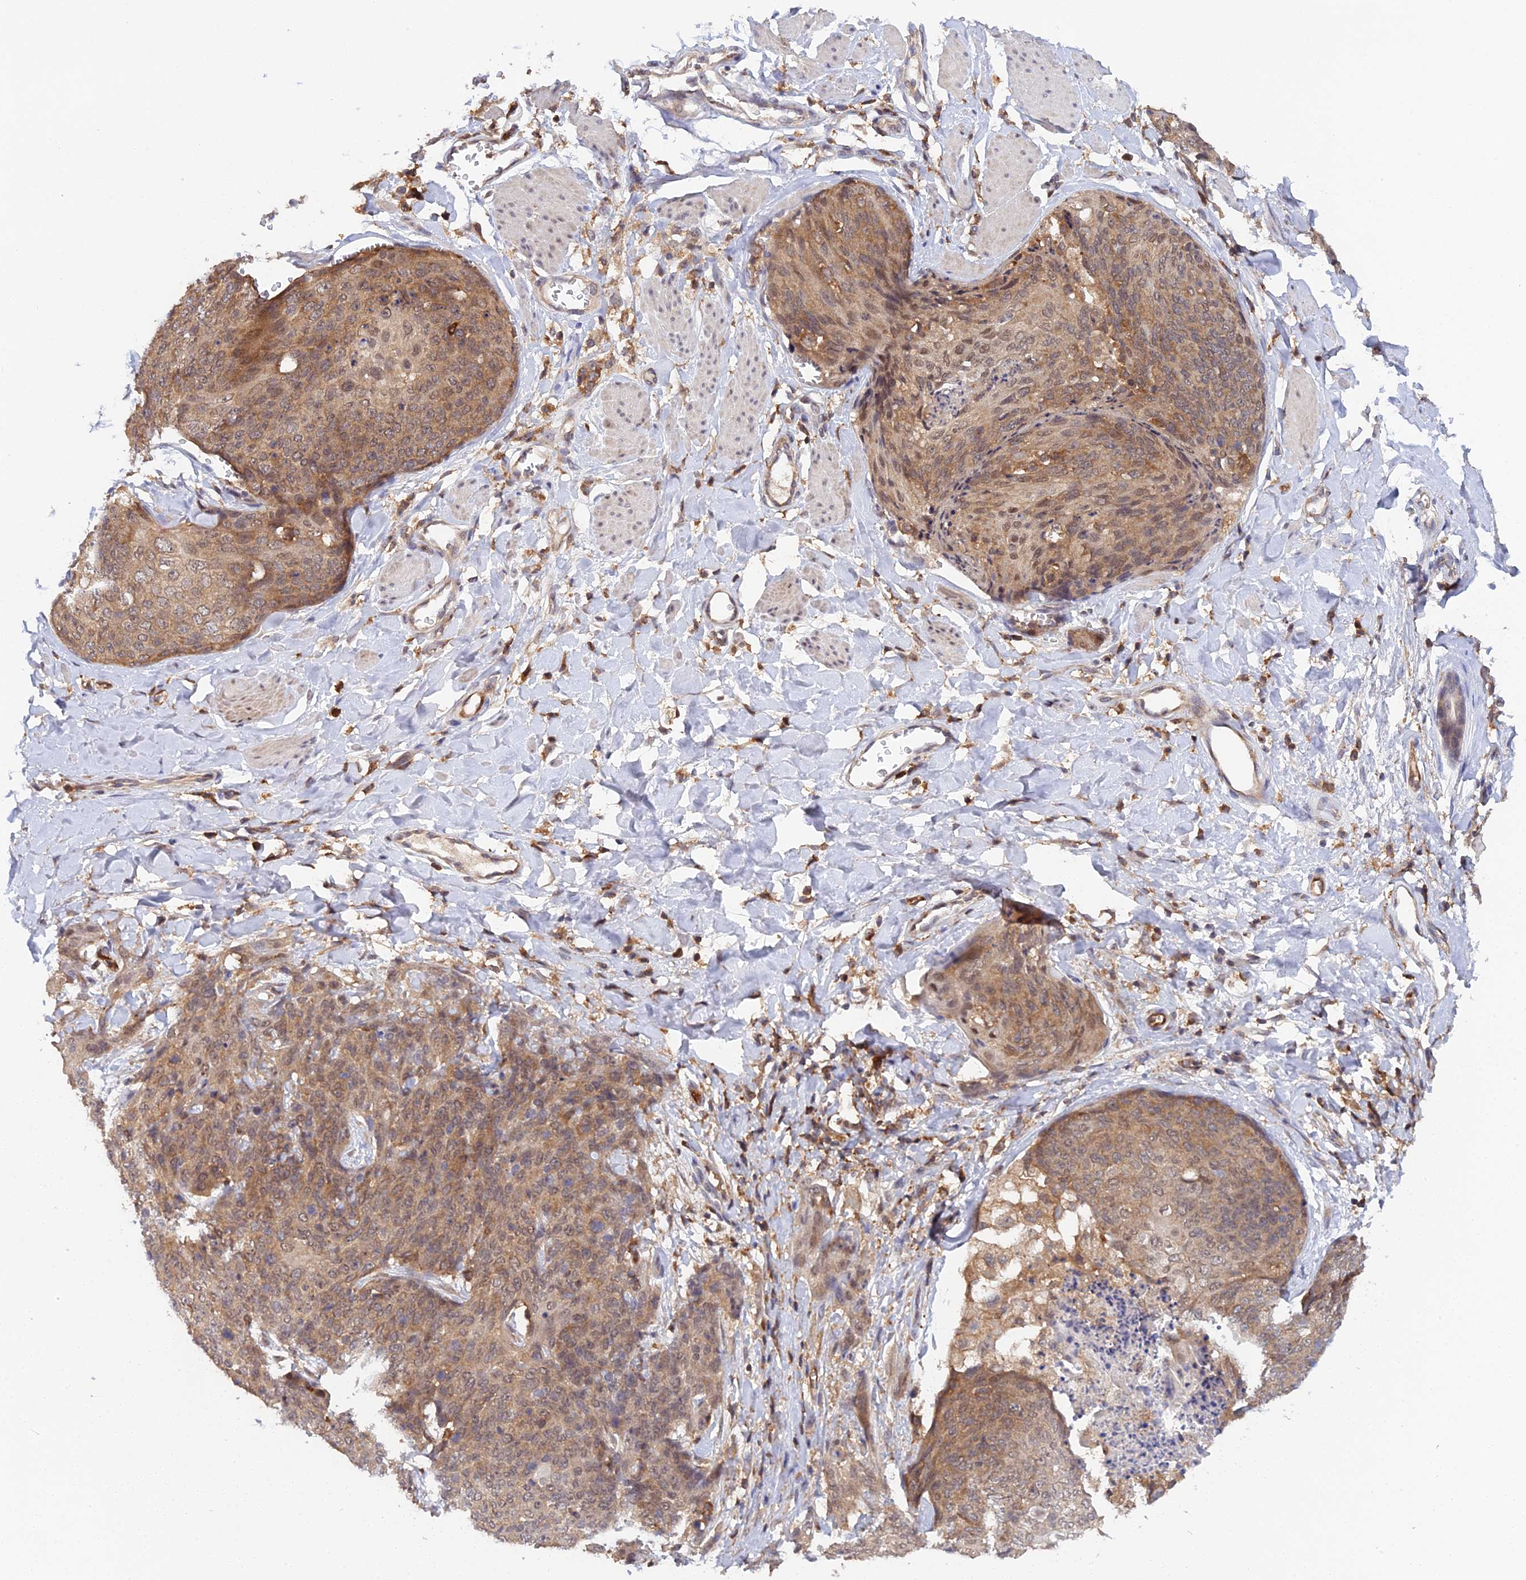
{"staining": {"intensity": "moderate", "quantity": ">75%", "location": "cytoplasmic/membranous,nuclear"}, "tissue": "skin cancer", "cell_type": "Tumor cells", "image_type": "cancer", "snomed": [{"axis": "morphology", "description": "Squamous cell carcinoma, NOS"}, {"axis": "topography", "description": "Skin"}, {"axis": "topography", "description": "Vulva"}], "caption": "The micrograph displays a brown stain indicating the presence of a protein in the cytoplasmic/membranous and nuclear of tumor cells in skin cancer.", "gene": "TPRX1", "patient": {"sex": "female", "age": 85}}